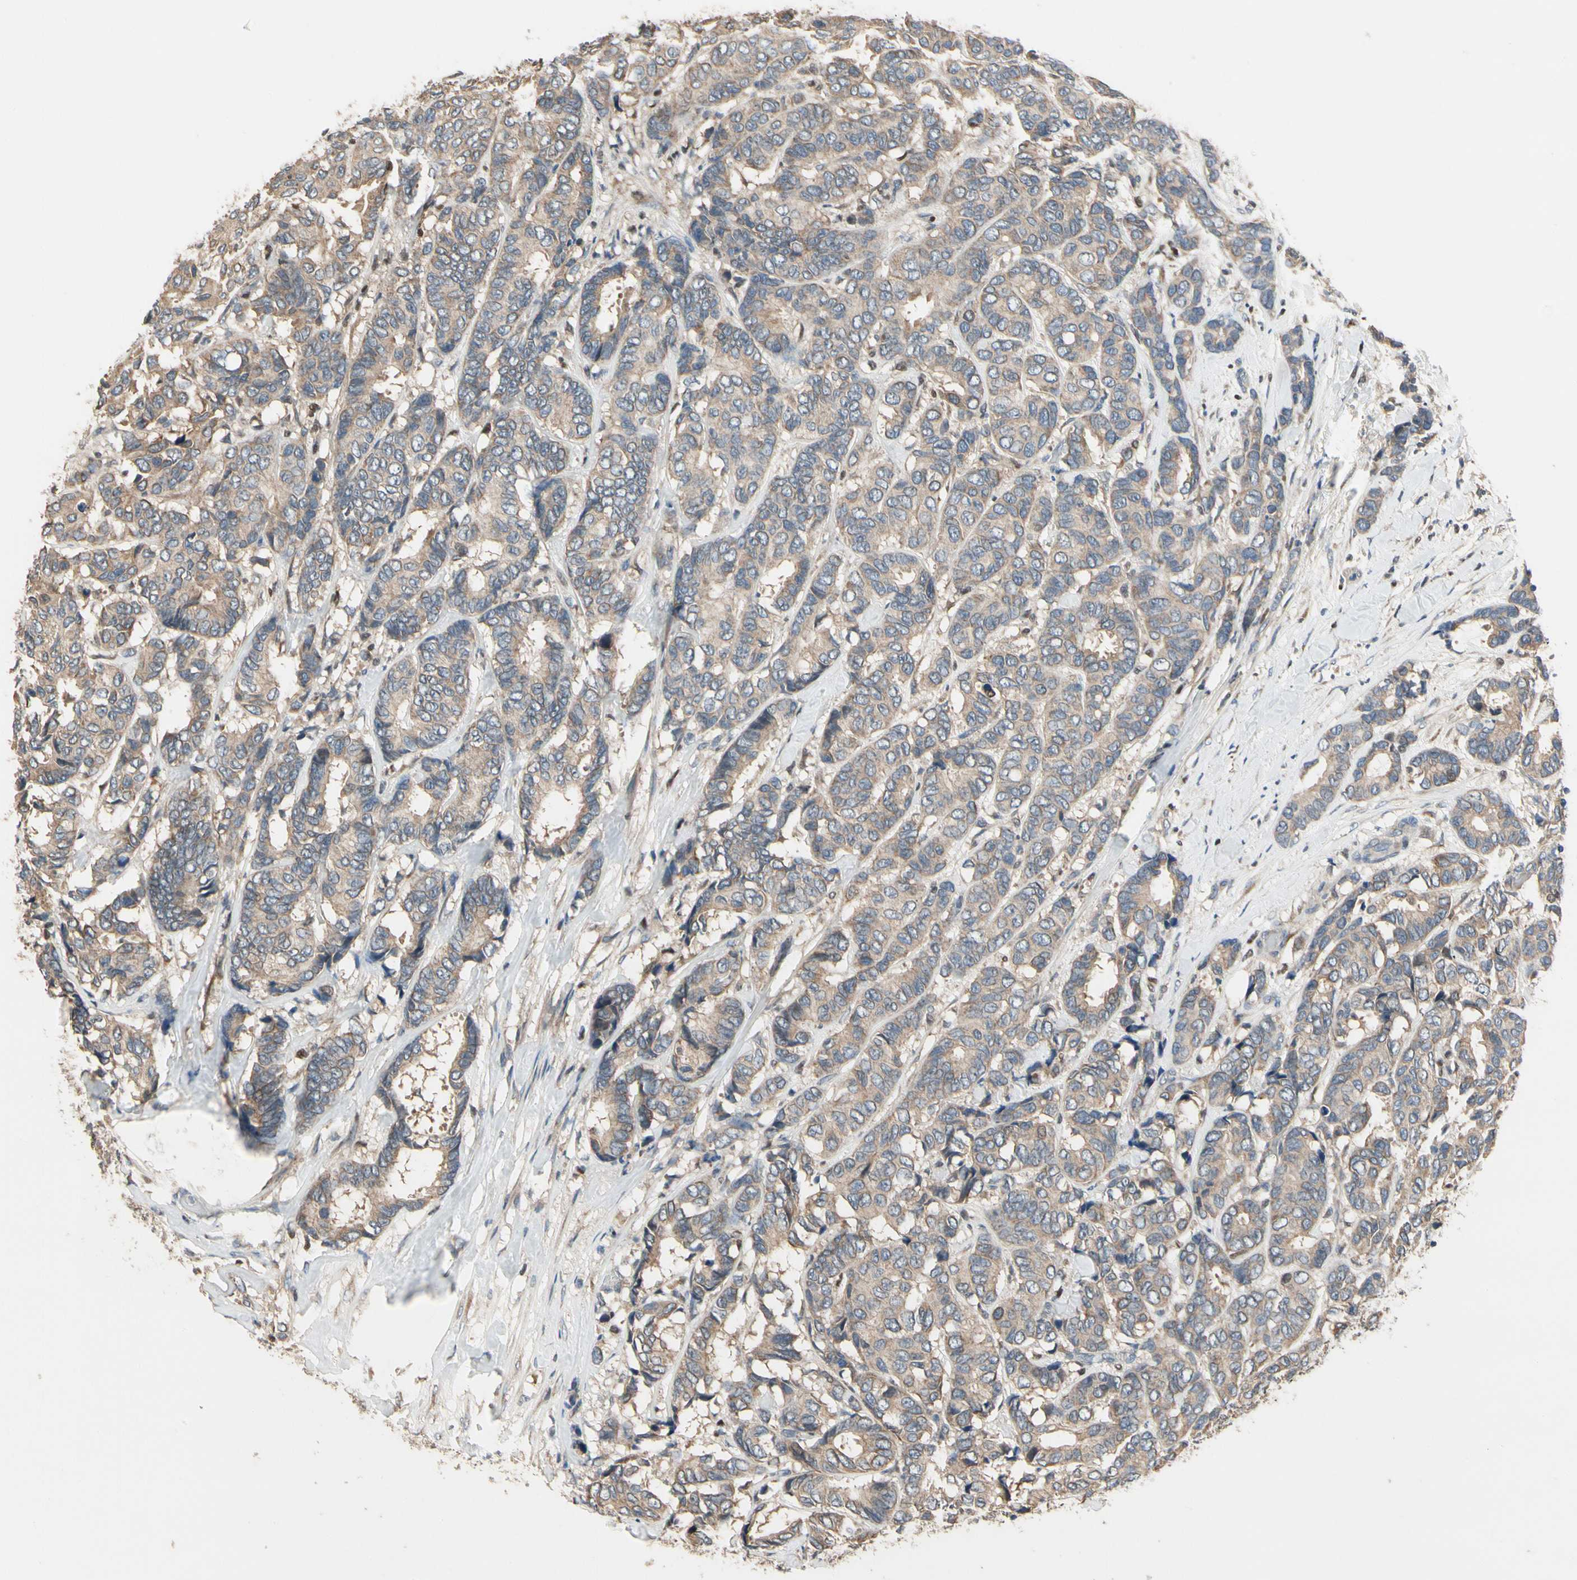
{"staining": {"intensity": "moderate", "quantity": ">75%", "location": "cytoplasmic/membranous"}, "tissue": "breast cancer", "cell_type": "Tumor cells", "image_type": "cancer", "snomed": [{"axis": "morphology", "description": "Duct carcinoma"}, {"axis": "topography", "description": "Breast"}], "caption": "A histopathology image of human breast cancer (intraductal carcinoma) stained for a protein shows moderate cytoplasmic/membranous brown staining in tumor cells.", "gene": "CGREF1", "patient": {"sex": "female", "age": 87}}